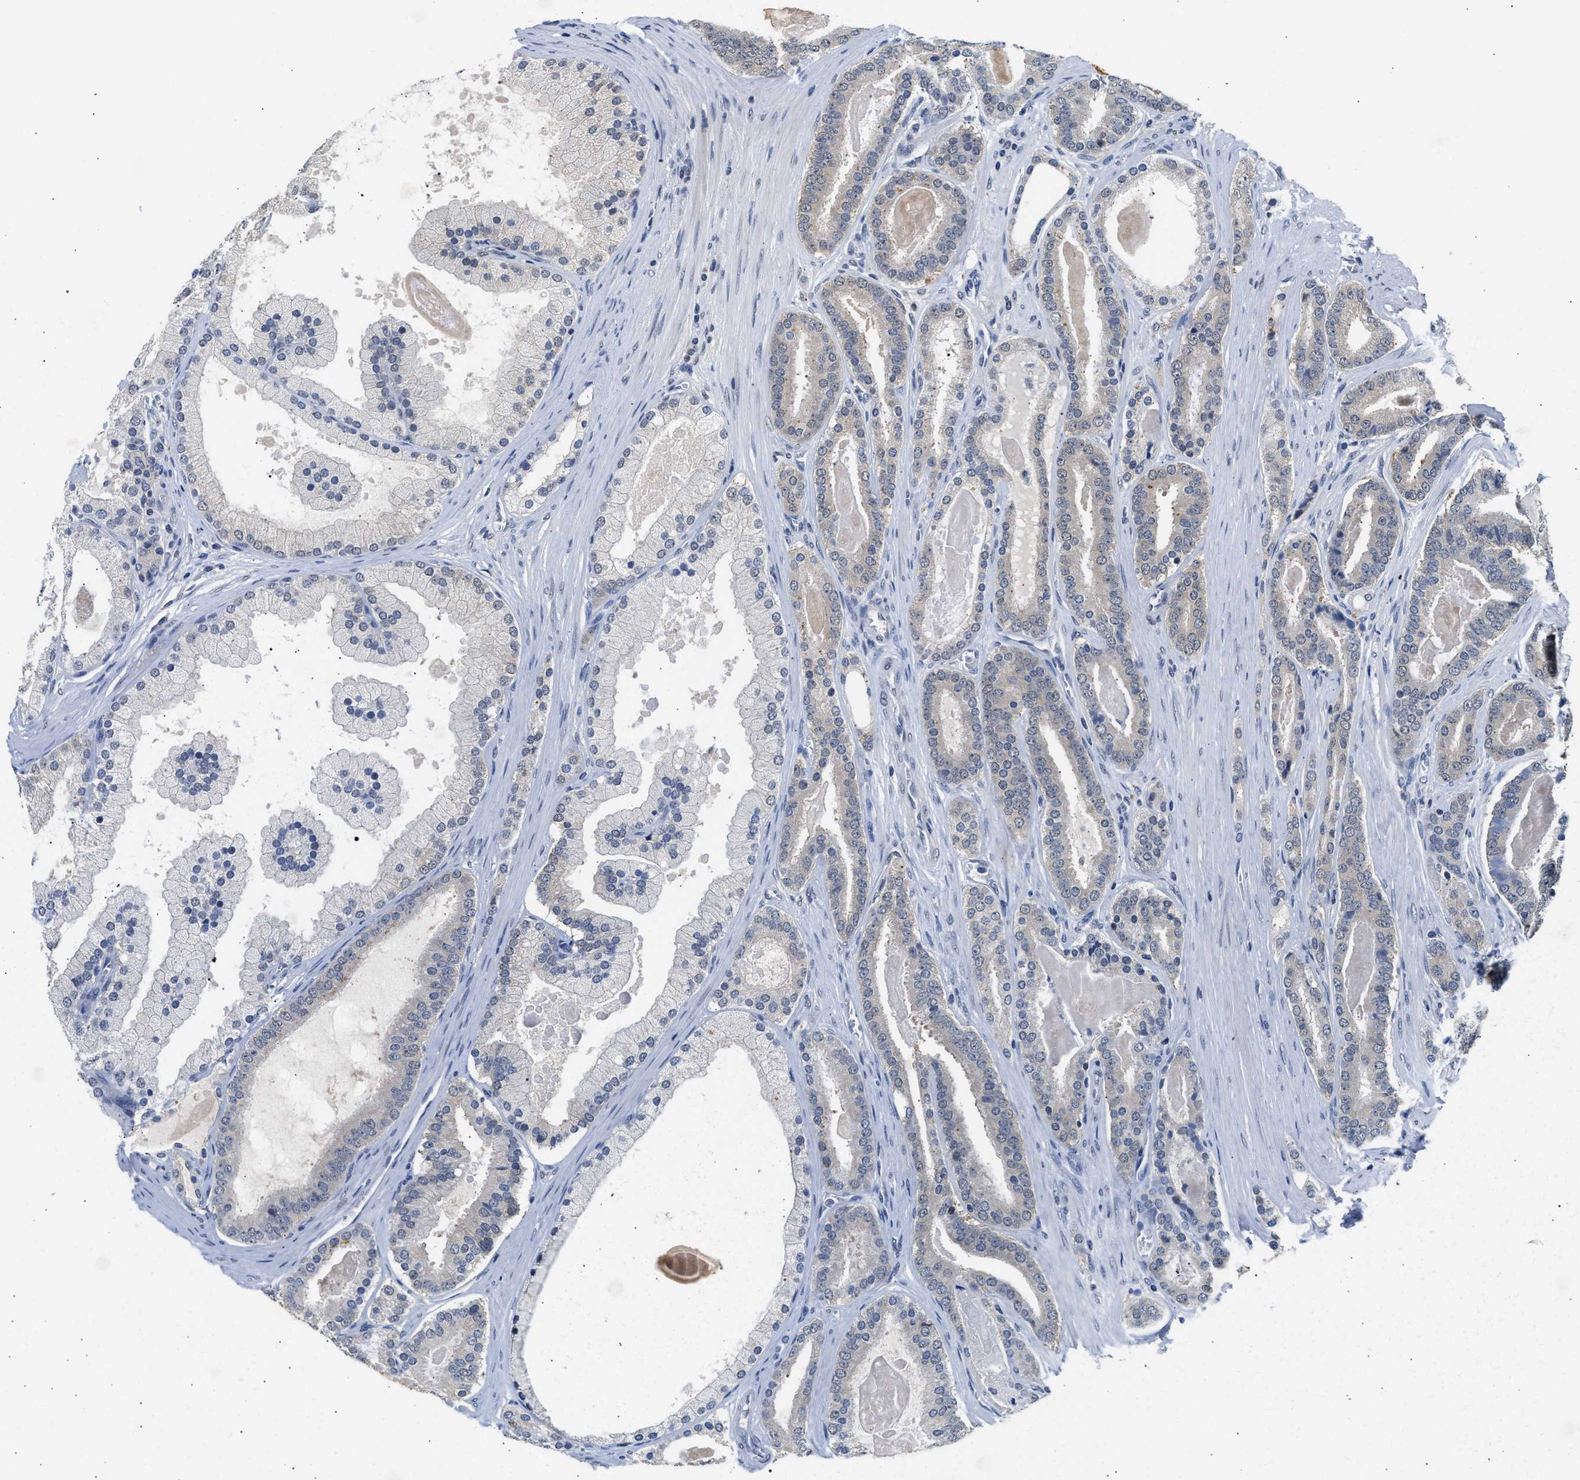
{"staining": {"intensity": "negative", "quantity": "none", "location": "none"}, "tissue": "prostate cancer", "cell_type": "Tumor cells", "image_type": "cancer", "snomed": [{"axis": "morphology", "description": "Adenocarcinoma, High grade"}, {"axis": "topography", "description": "Prostate"}], "caption": "Immunohistochemical staining of human adenocarcinoma (high-grade) (prostate) displays no significant expression in tumor cells. Brightfield microscopy of immunohistochemistry (IHC) stained with DAB (3,3'-diaminobenzidine) (brown) and hematoxylin (blue), captured at high magnification.", "gene": "PPM1L", "patient": {"sex": "male", "age": 60}}